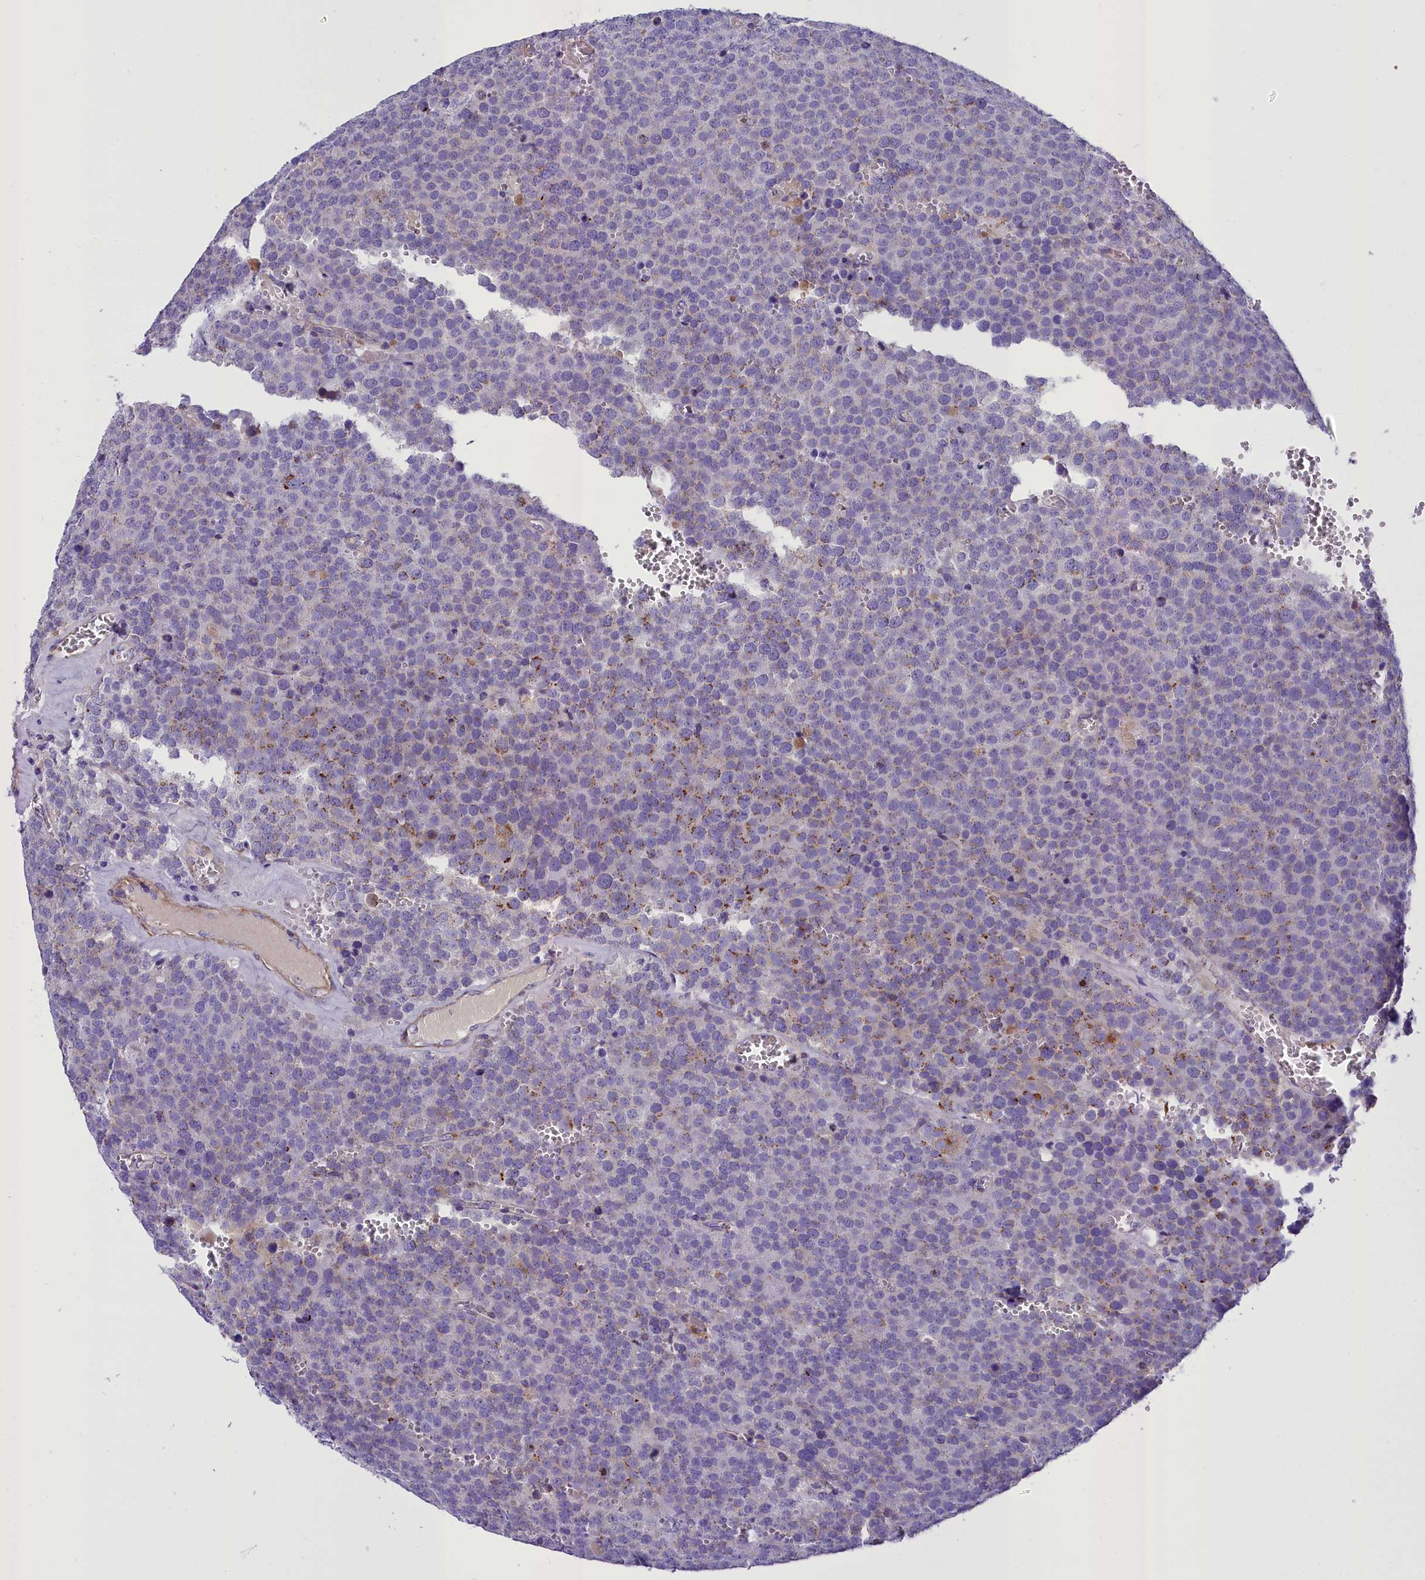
{"staining": {"intensity": "moderate", "quantity": "<25%", "location": "cytoplasmic/membranous"}, "tissue": "testis cancer", "cell_type": "Tumor cells", "image_type": "cancer", "snomed": [{"axis": "morphology", "description": "Normal tissue, NOS"}, {"axis": "morphology", "description": "Seminoma, NOS"}, {"axis": "topography", "description": "Testis"}], "caption": "This is a photomicrograph of IHC staining of testis cancer, which shows moderate staining in the cytoplasmic/membranous of tumor cells.", "gene": "GFRA1", "patient": {"sex": "male", "age": 71}}